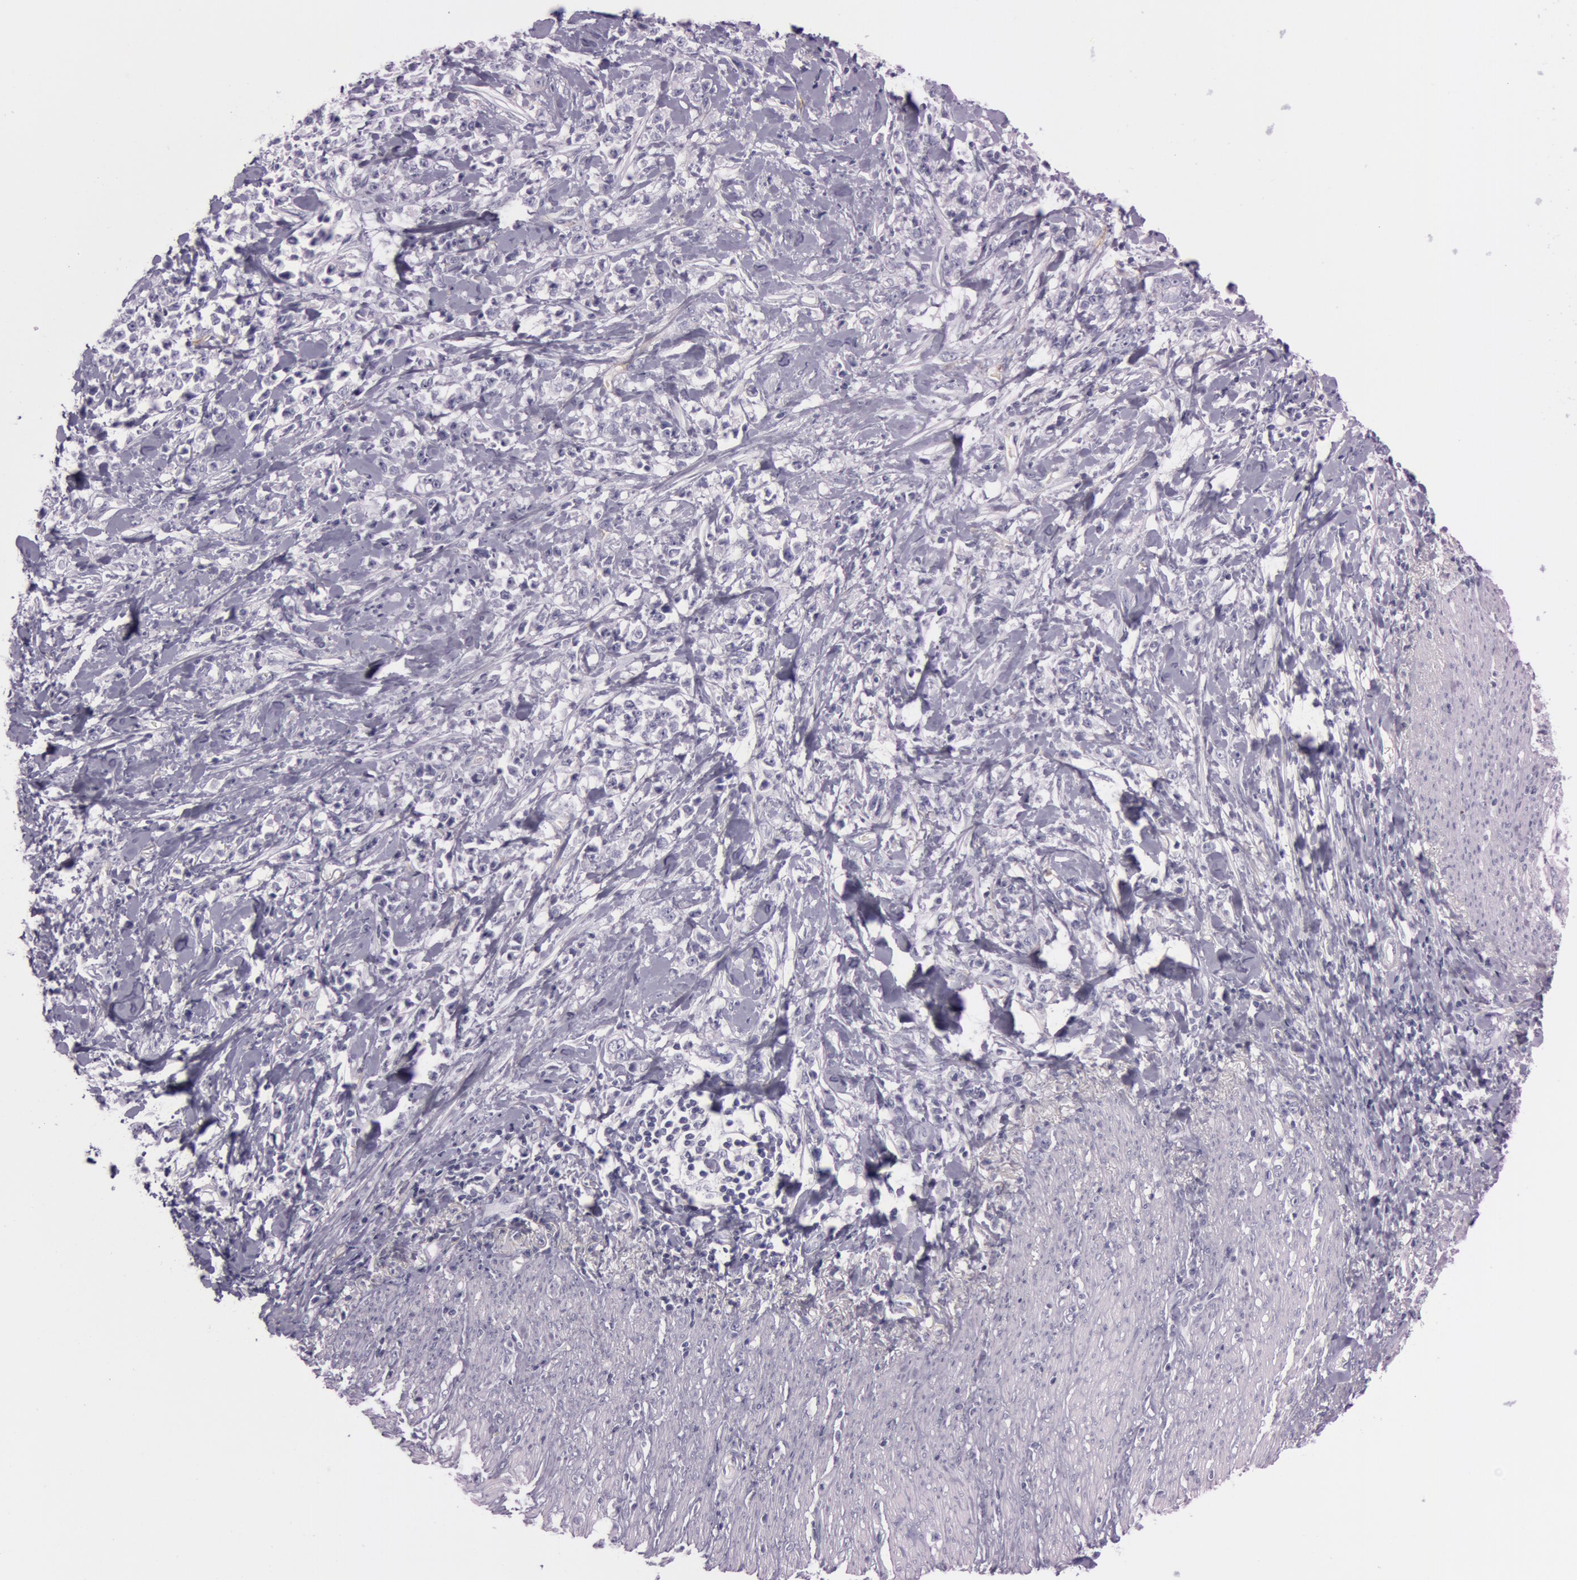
{"staining": {"intensity": "negative", "quantity": "none", "location": "none"}, "tissue": "stomach cancer", "cell_type": "Tumor cells", "image_type": "cancer", "snomed": [{"axis": "morphology", "description": "Adenocarcinoma, NOS"}, {"axis": "topography", "description": "Stomach, lower"}], "caption": "Immunohistochemical staining of adenocarcinoma (stomach) reveals no significant expression in tumor cells.", "gene": "FOLH1", "patient": {"sex": "male", "age": 88}}